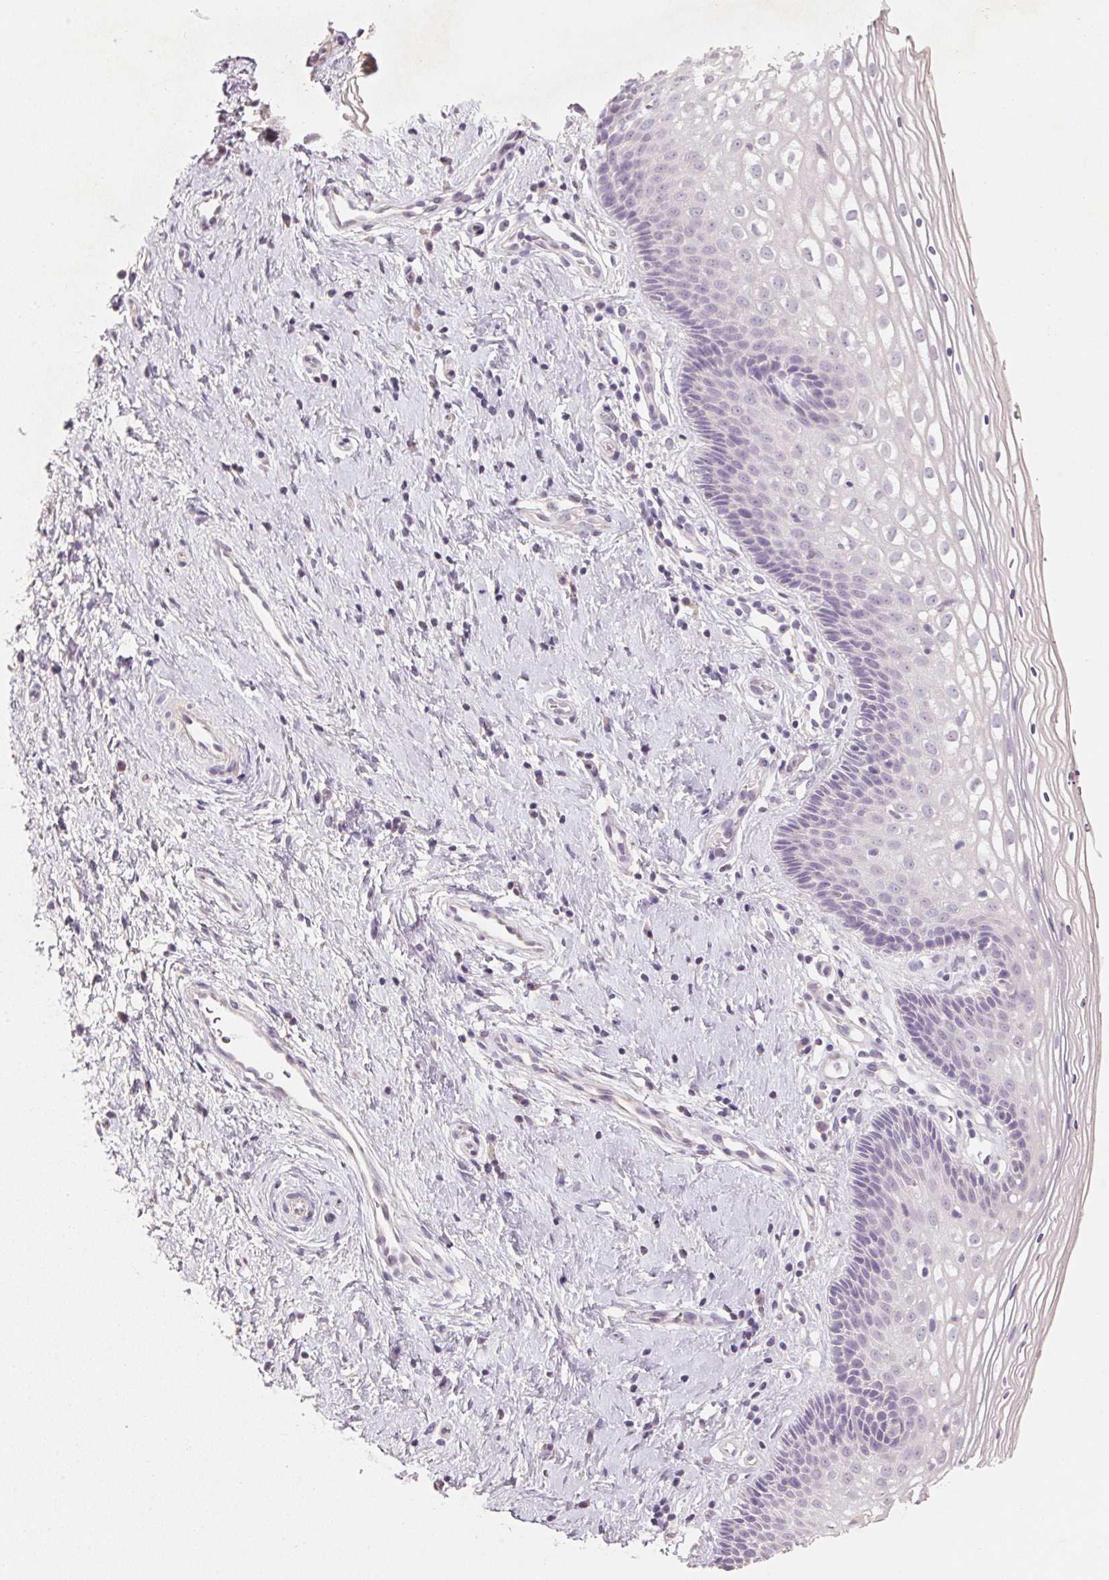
{"staining": {"intensity": "negative", "quantity": "none", "location": "none"}, "tissue": "cervix", "cell_type": "Glandular cells", "image_type": "normal", "snomed": [{"axis": "morphology", "description": "Normal tissue, NOS"}, {"axis": "topography", "description": "Cervix"}], "caption": "Glandular cells show no significant protein staining in benign cervix.", "gene": "CXCL5", "patient": {"sex": "female", "age": 34}}